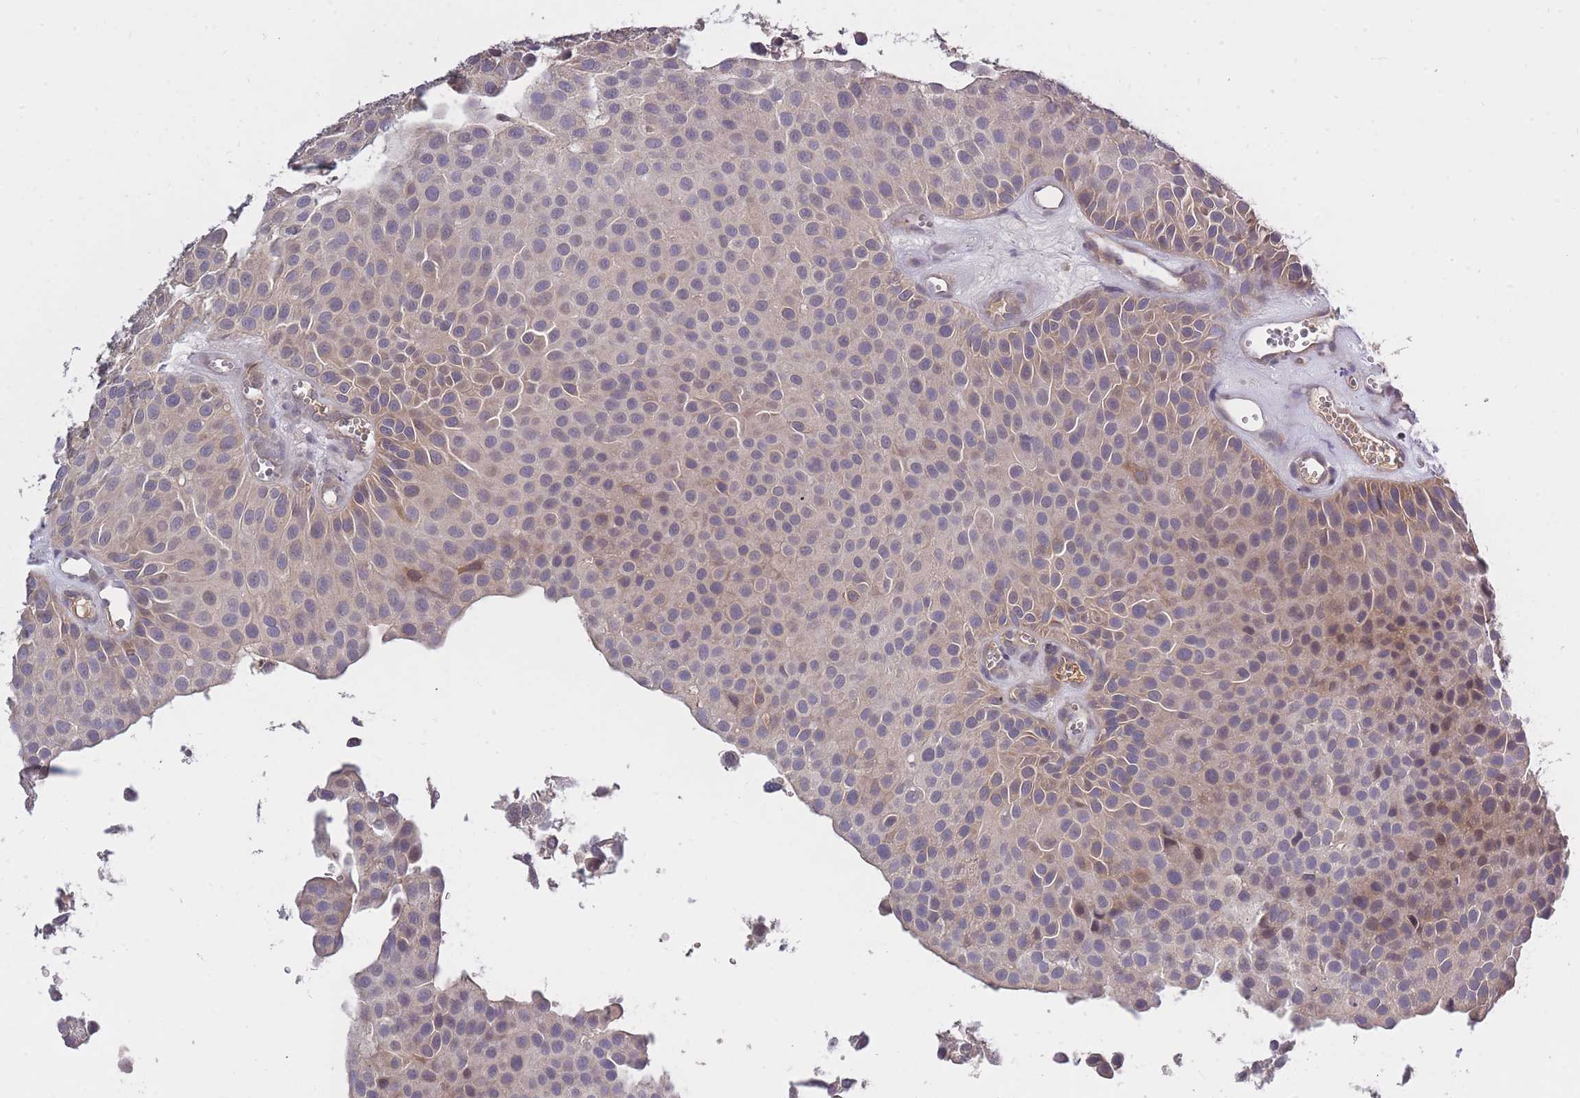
{"staining": {"intensity": "weak", "quantity": "<25%", "location": "cytoplasmic/membranous"}, "tissue": "urothelial cancer", "cell_type": "Tumor cells", "image_type": "cancer", "snomed": [{"axis": "morphology", "description": "Urothelial carcinoma, Low grade"}, {"axis": "topography", "description": "Urinary bladder"}], "caption": "DAB (3,3'-diaminobenzidine) immunohistochemical staining of urothelial carcinoma (low-grade) displays no significant staining in tumor cells.", "gene": "ADCYAP1R1", "patient": {"sex": "male", "age": 88}}